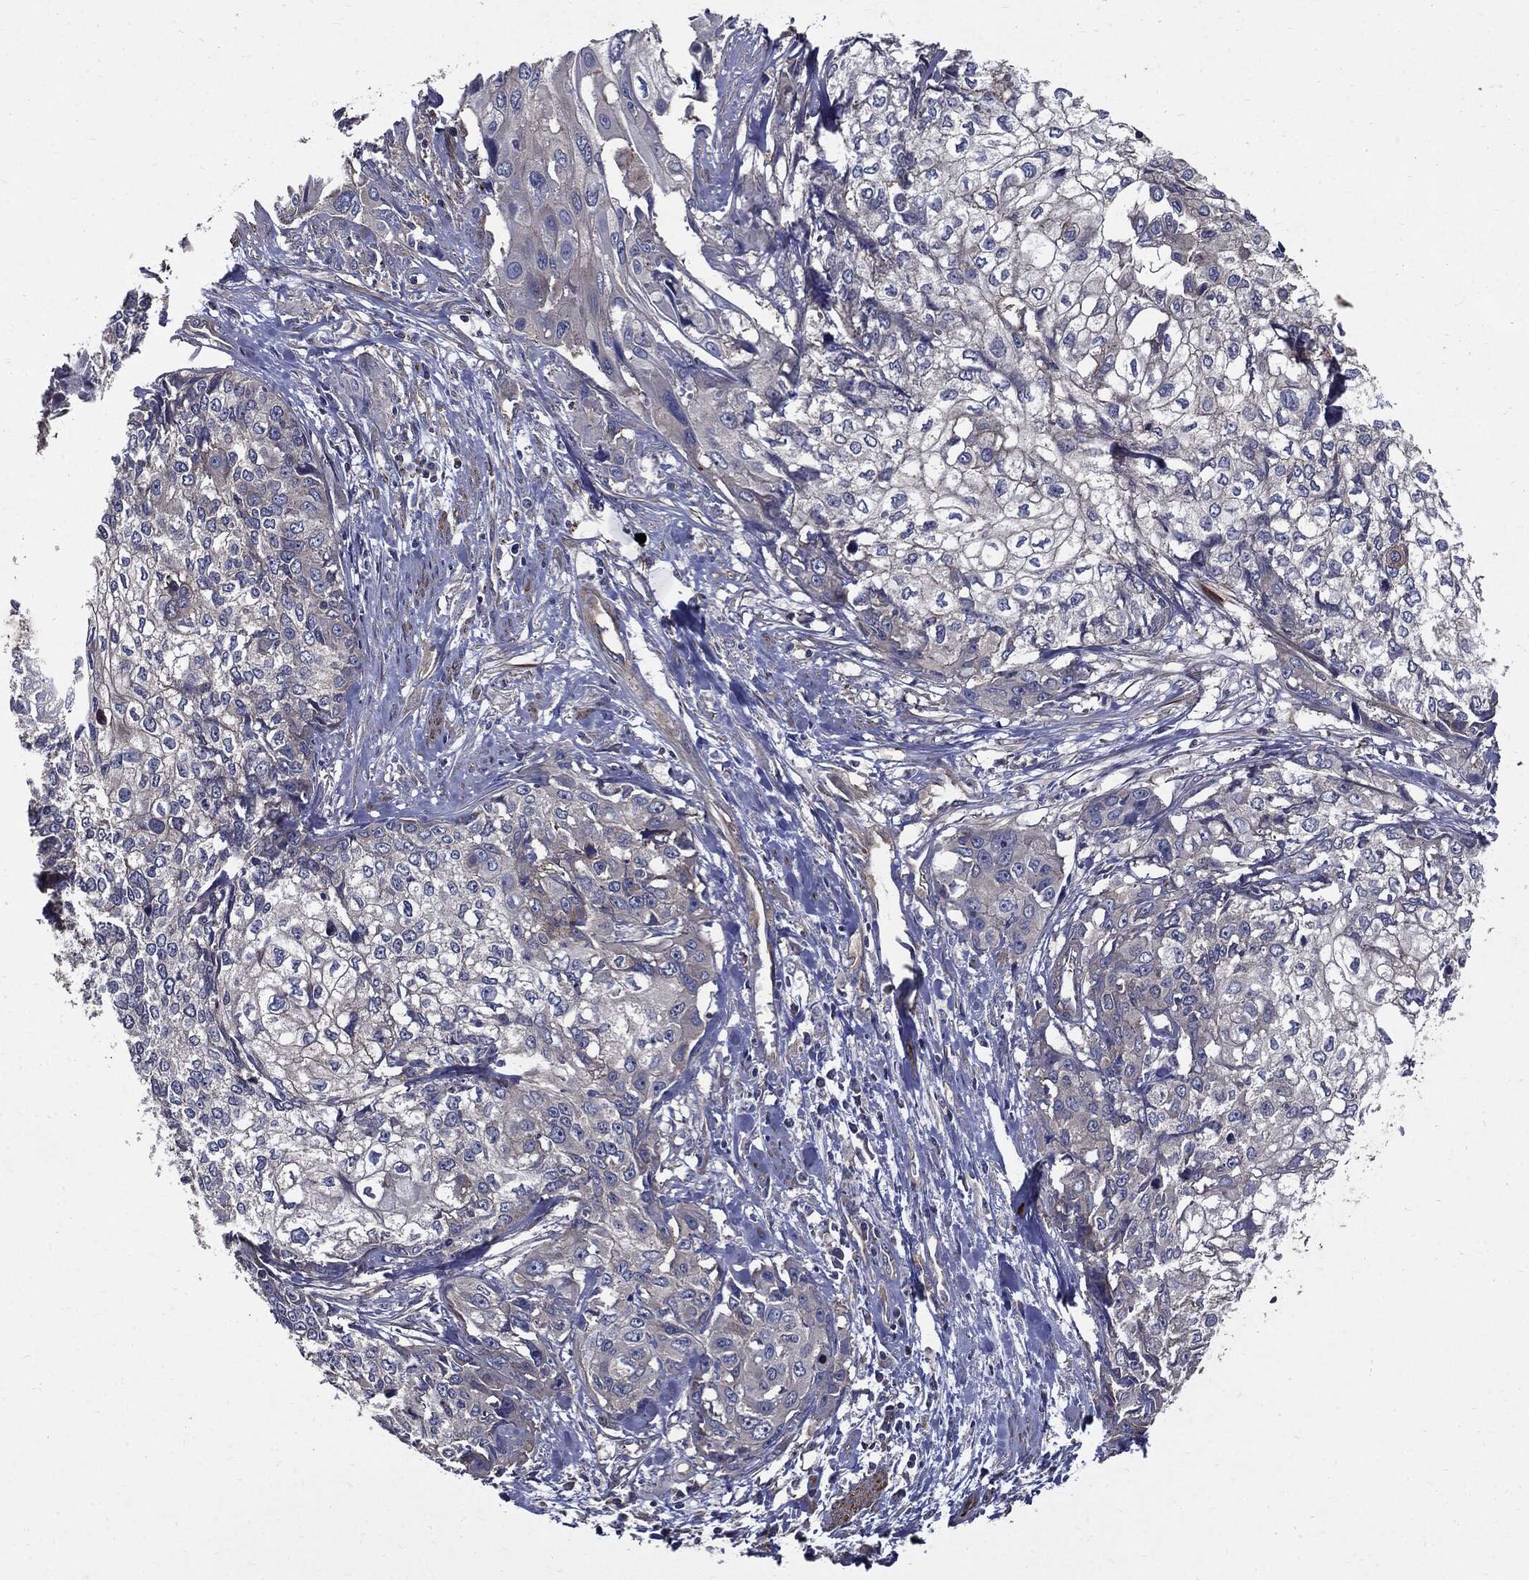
{"staining": {"intensity": "negative", "quantity": "none", "location": "none"}, "tissue": "cervical cancer", "cell_type": "Tumor cells", "image_type": "cancer", "snomed": [{"axis": "morphology", "description": "Squamous cell carcinoma, NOS"}, {"axis": "topography", "description": "Cervix"}], "caption": "DAB immunohistochemical staining of squamous cell carcinoma (cervical) displays no significant expression in tumor cells.", "gene": "PDCD6IP", "patient": {"sex": "female", "age": 58}}